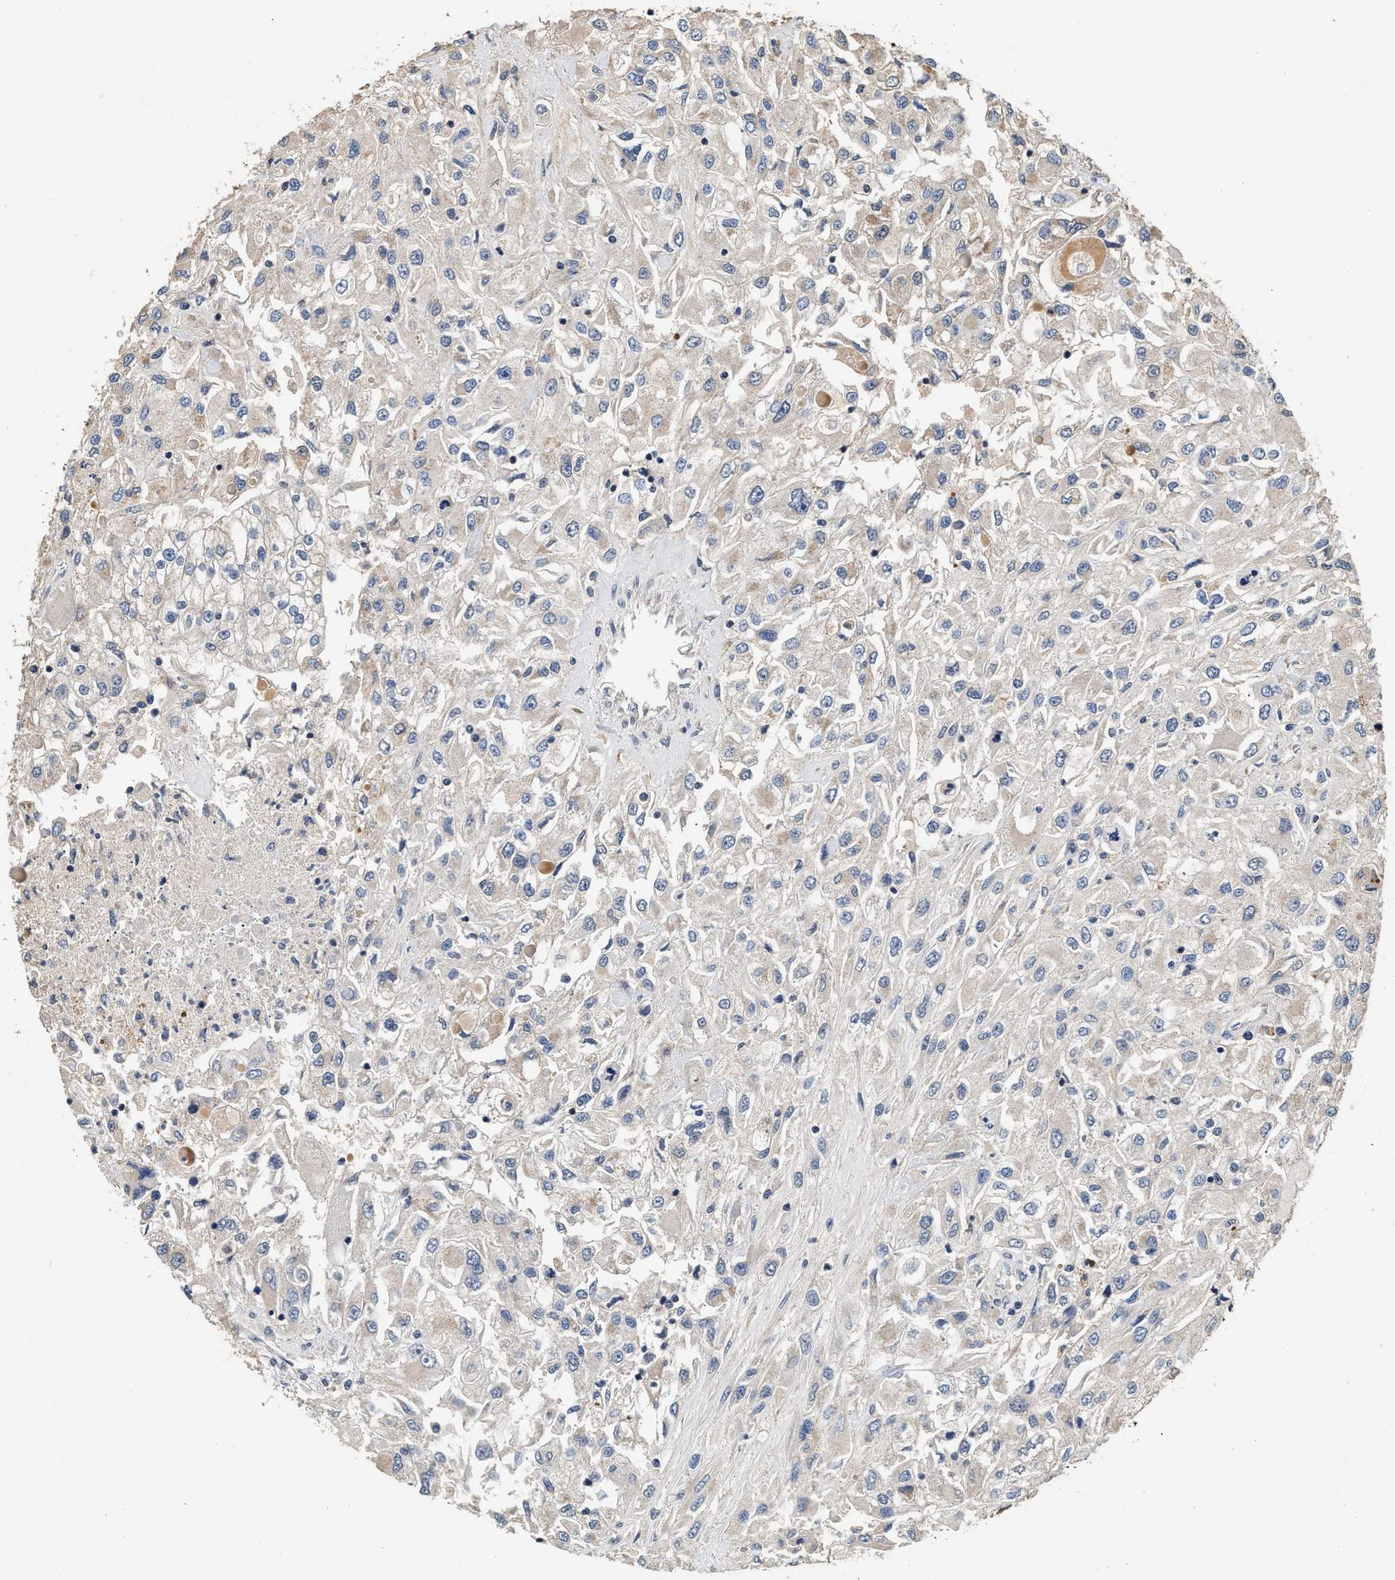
{"staining": {"intensity": "negative", "quantity": "none", "location": "none"}, "tissue": "renal cancer", "cell_type": "Tumor cells", "image_type": "cancer", "snomed": [{"axis": "morphology", "description": "Adenocarcinoma, NOS"}, {"axis": "topography", "description": "Kidney"}], "caption": "IHC micrograph of neoplastic tissue: human renal cancer (adenocarcinoma) stained with DAB exhibits no significant protein positivity in tumor cells. (DAB (3,3'-diaminobenzidine) immunohistochemistry (IHC) with hematoxylin counter stain).", "gene": "PTGR3", "patient": {"sex": "female", "age": 52}}